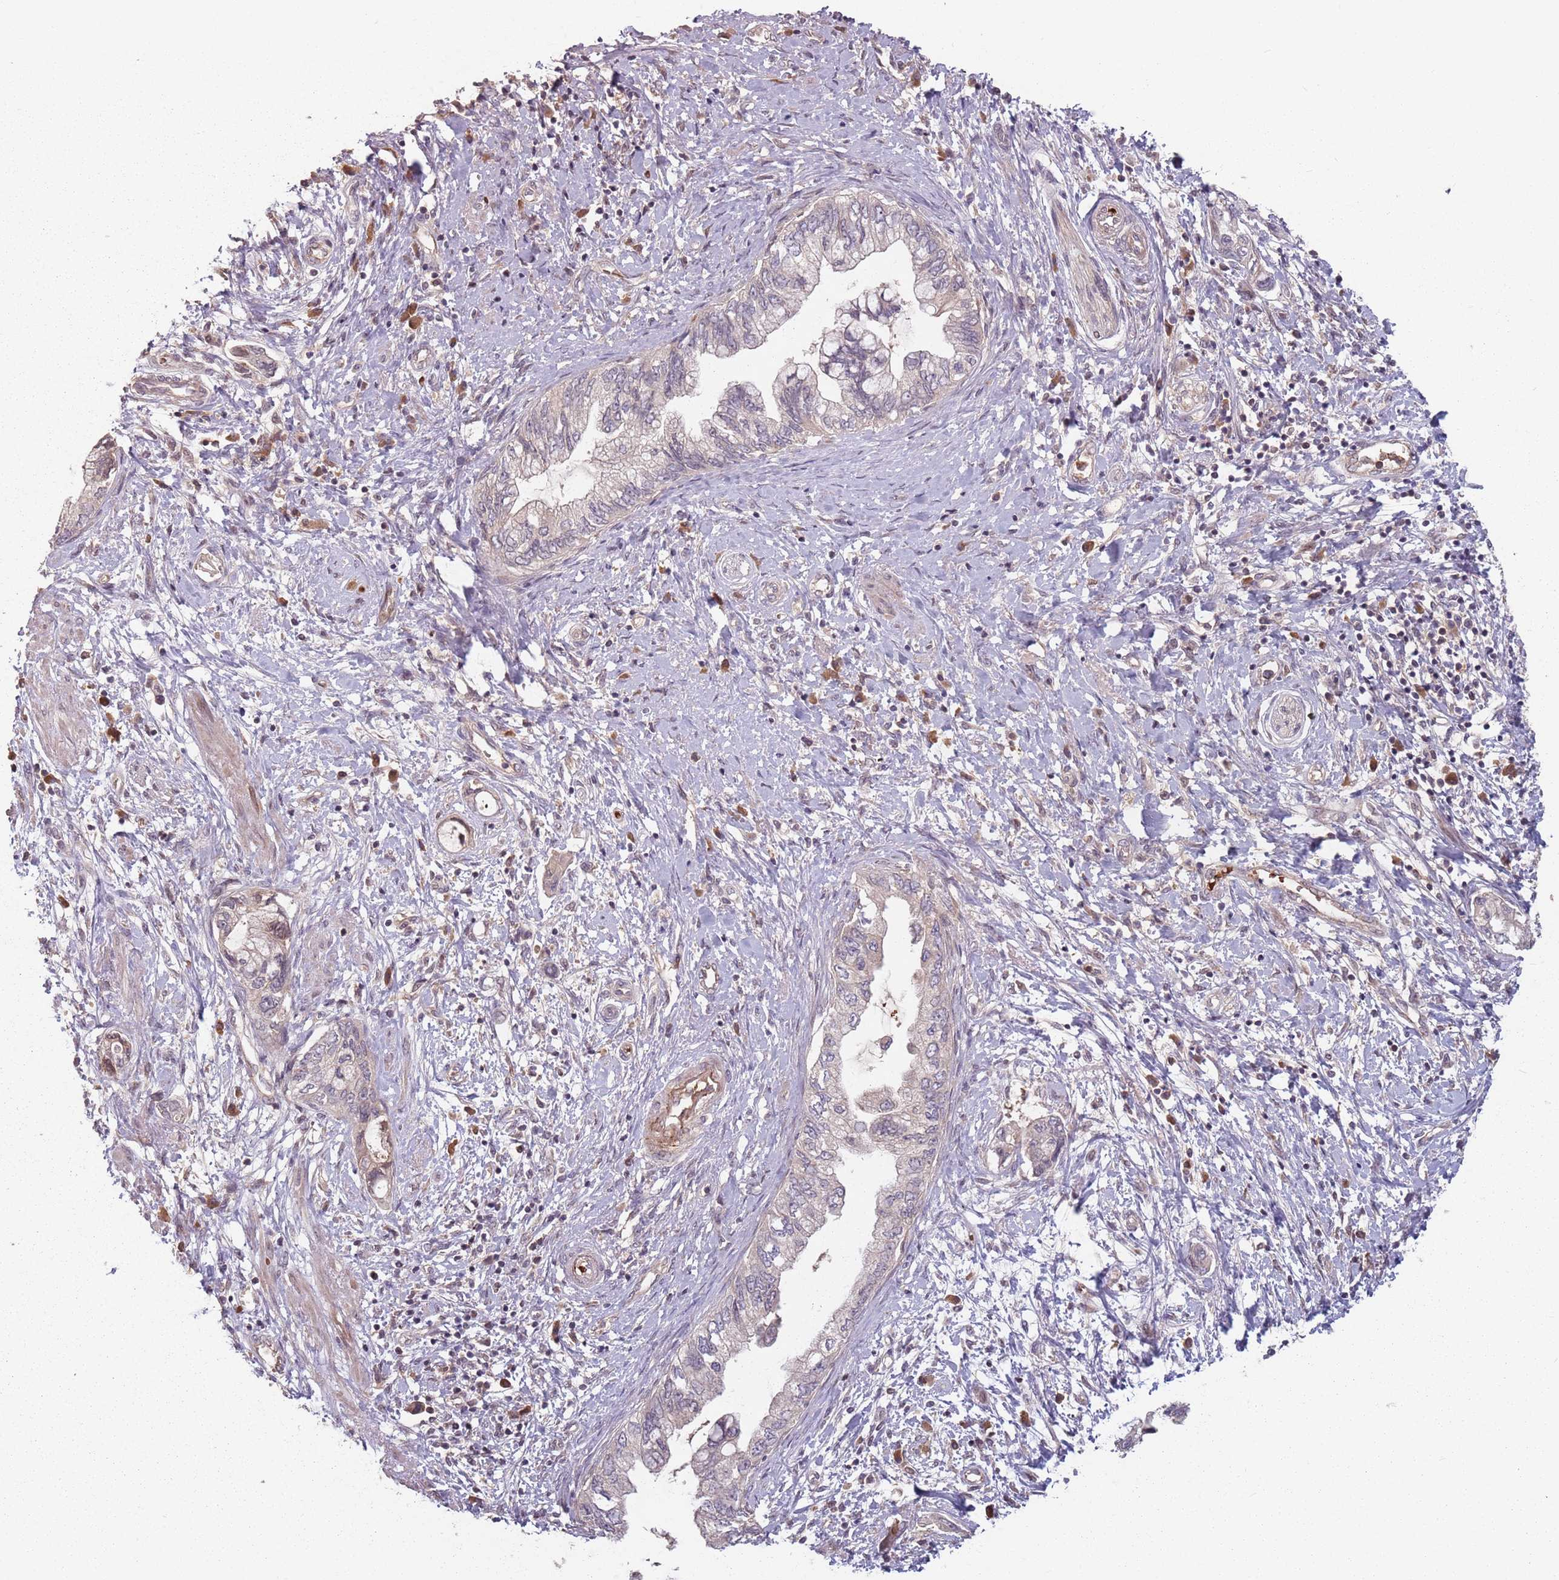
{"staining": {"intensity": "negative", "quantity": "none", "location": "none"}, "tissue": "pancreatic cancer", "cell_type": "Tumor cells", "image_type": "cancer", "snomed": [{"axis": "morphology", "description": "Adenocarcinoma, NOS"}, {"axis": "topography", "description": "Pancreas"}], "caption": "Immunohistochemistry (IHC) image of neoplastic tissue: human pancreatic adenocarcinoma stained with DAB shows no significant protein expression in tumor cells.", "gene": "GPR180", "patient": {"sex": "female", "age": 73}}